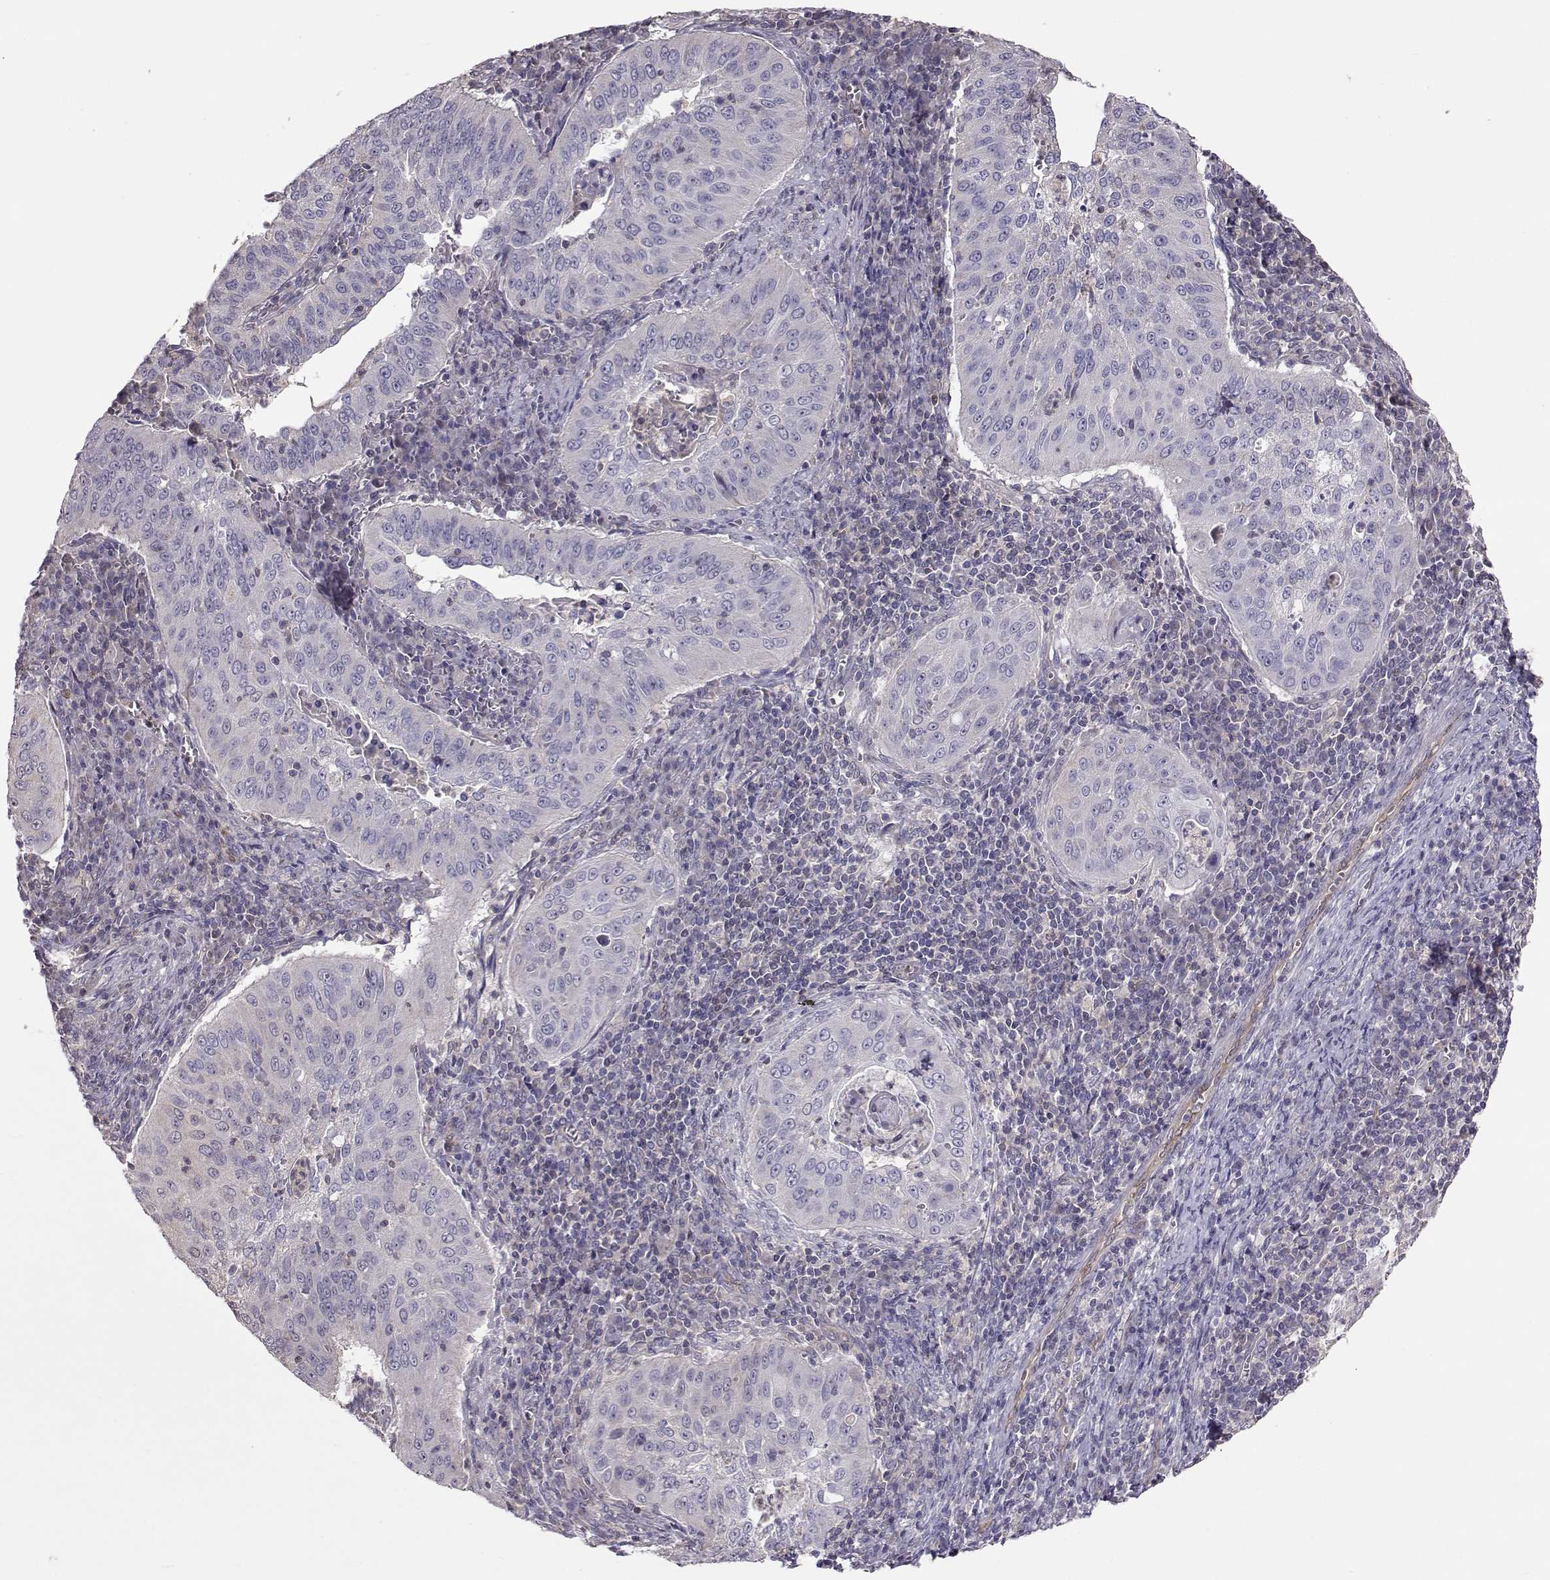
{"staining": {"intensity": "negative", "quantity": "none", "location": "none"}, "tissue": "cervical cancer", "cell_type": "Tumor cells", "image_type": "cancer", "snomed": [{"axis": "morphology", "description": "Squamous cell carcinoma, NOS"}, {"axis": "topography", "description": "Cervix"}], "caption": "A photomicrograph of human cervical squamous cell carcinoma is negative for staining in tumor cells. (DAB (3,3'-diaminobenzidine) immunohistochemistry visualized using brightfield microscopy, high magnification).", "gene": "NCAM2", "patient": {"sex": "female", "age": 39}}